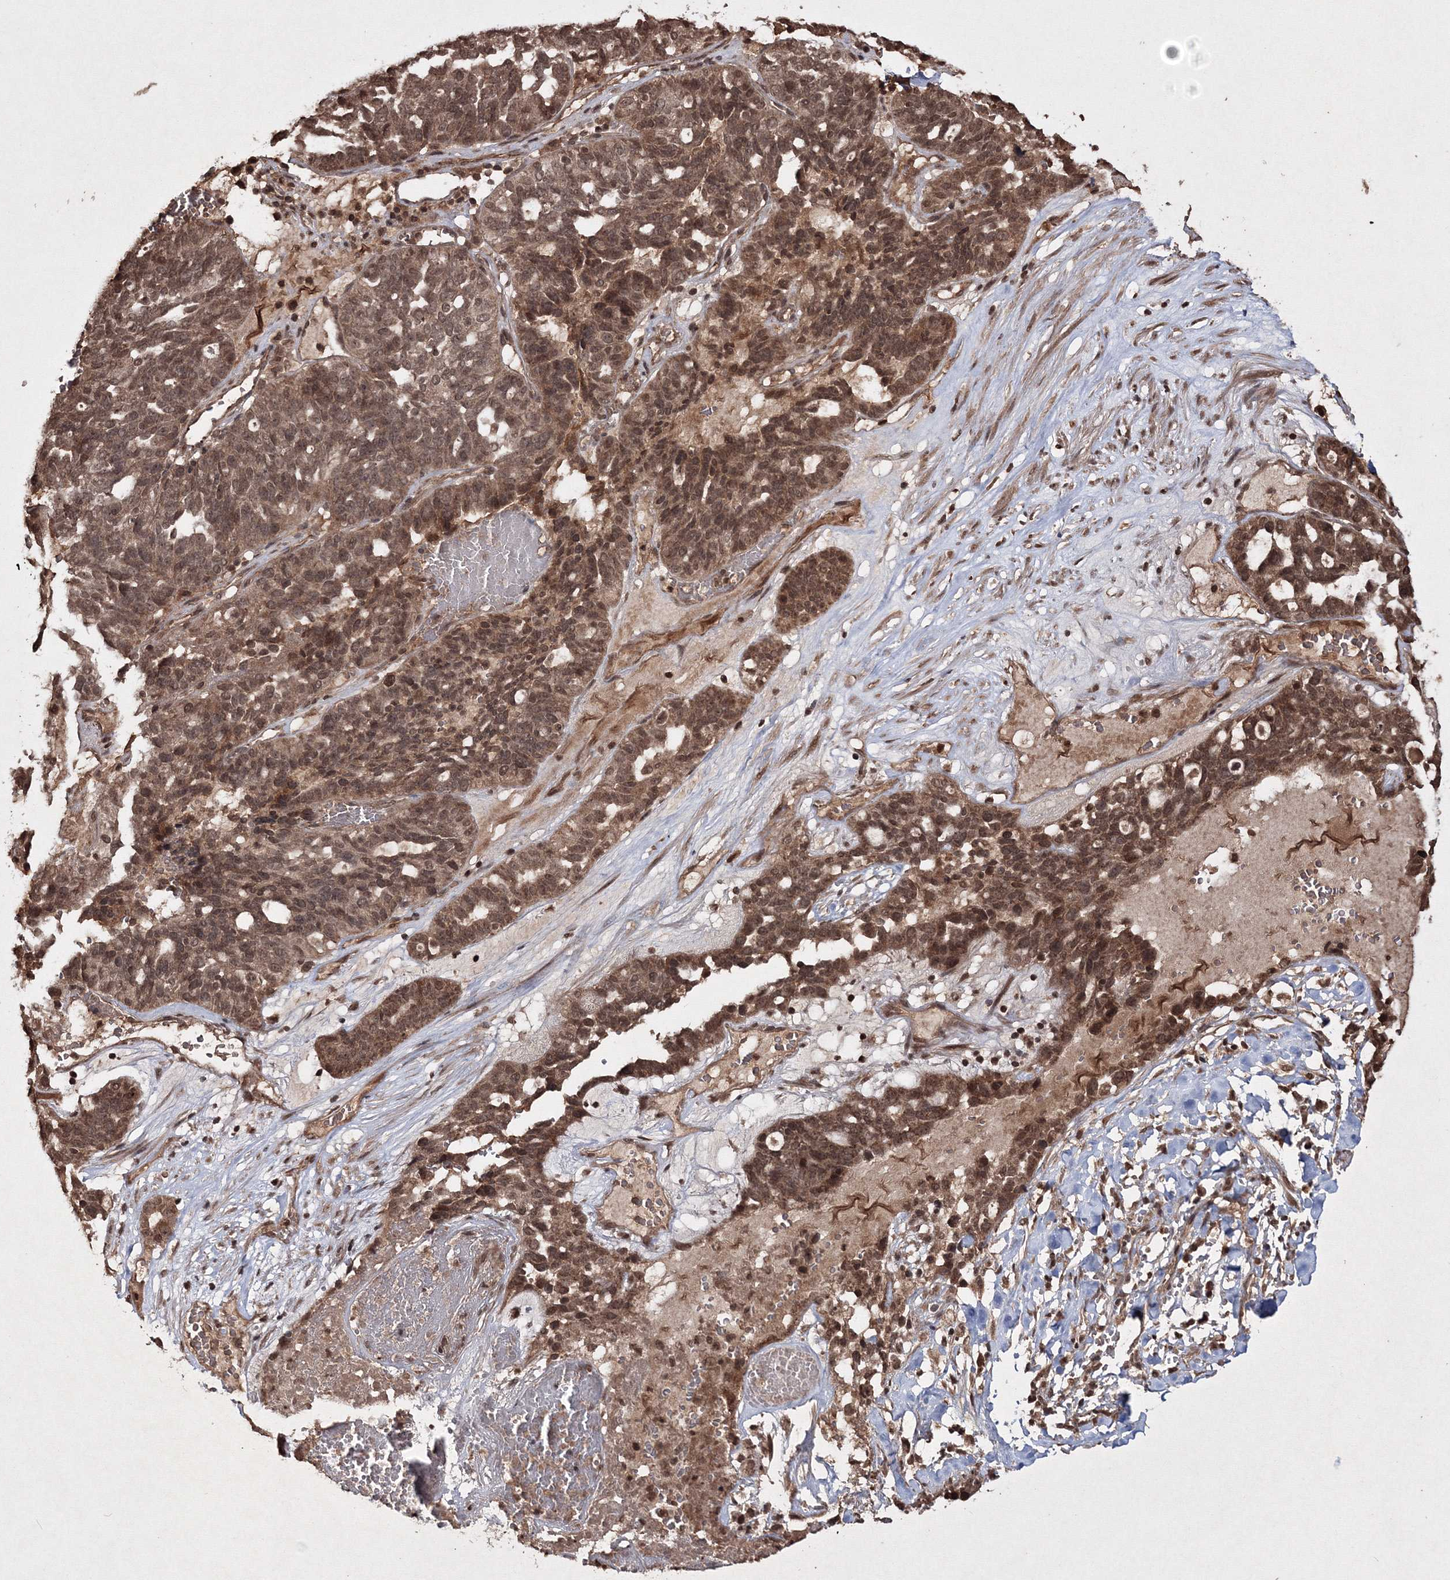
{"staining": {"intensity": "moderate", "quantity": ">75%", "location": "cytoplasmic/membranous,nuclear"}, "tissue": "ovarian cancer", "cell_type": "Tumor cells", "image_type": "cancer", "snomed": [{"axis": "morphology", "description": "Cystadenocarcinoma, serous, NOS"}, {"axis": "topography", "description": "Ovary"}], "caption": "Immunohistochemistry (IHC) image of neoplastic tissue: ovarian serous cystadenocarcinoma stained using IHC shows medium levels of moderate protein expression localized specifically in the cytoplasmic/membranous and nuclear of tumor cells, appearing as a cytoplasmic/membranous and nuclear brown color.", "gene": "PEX13", "patient": {"sex": "female", "age": 59}}